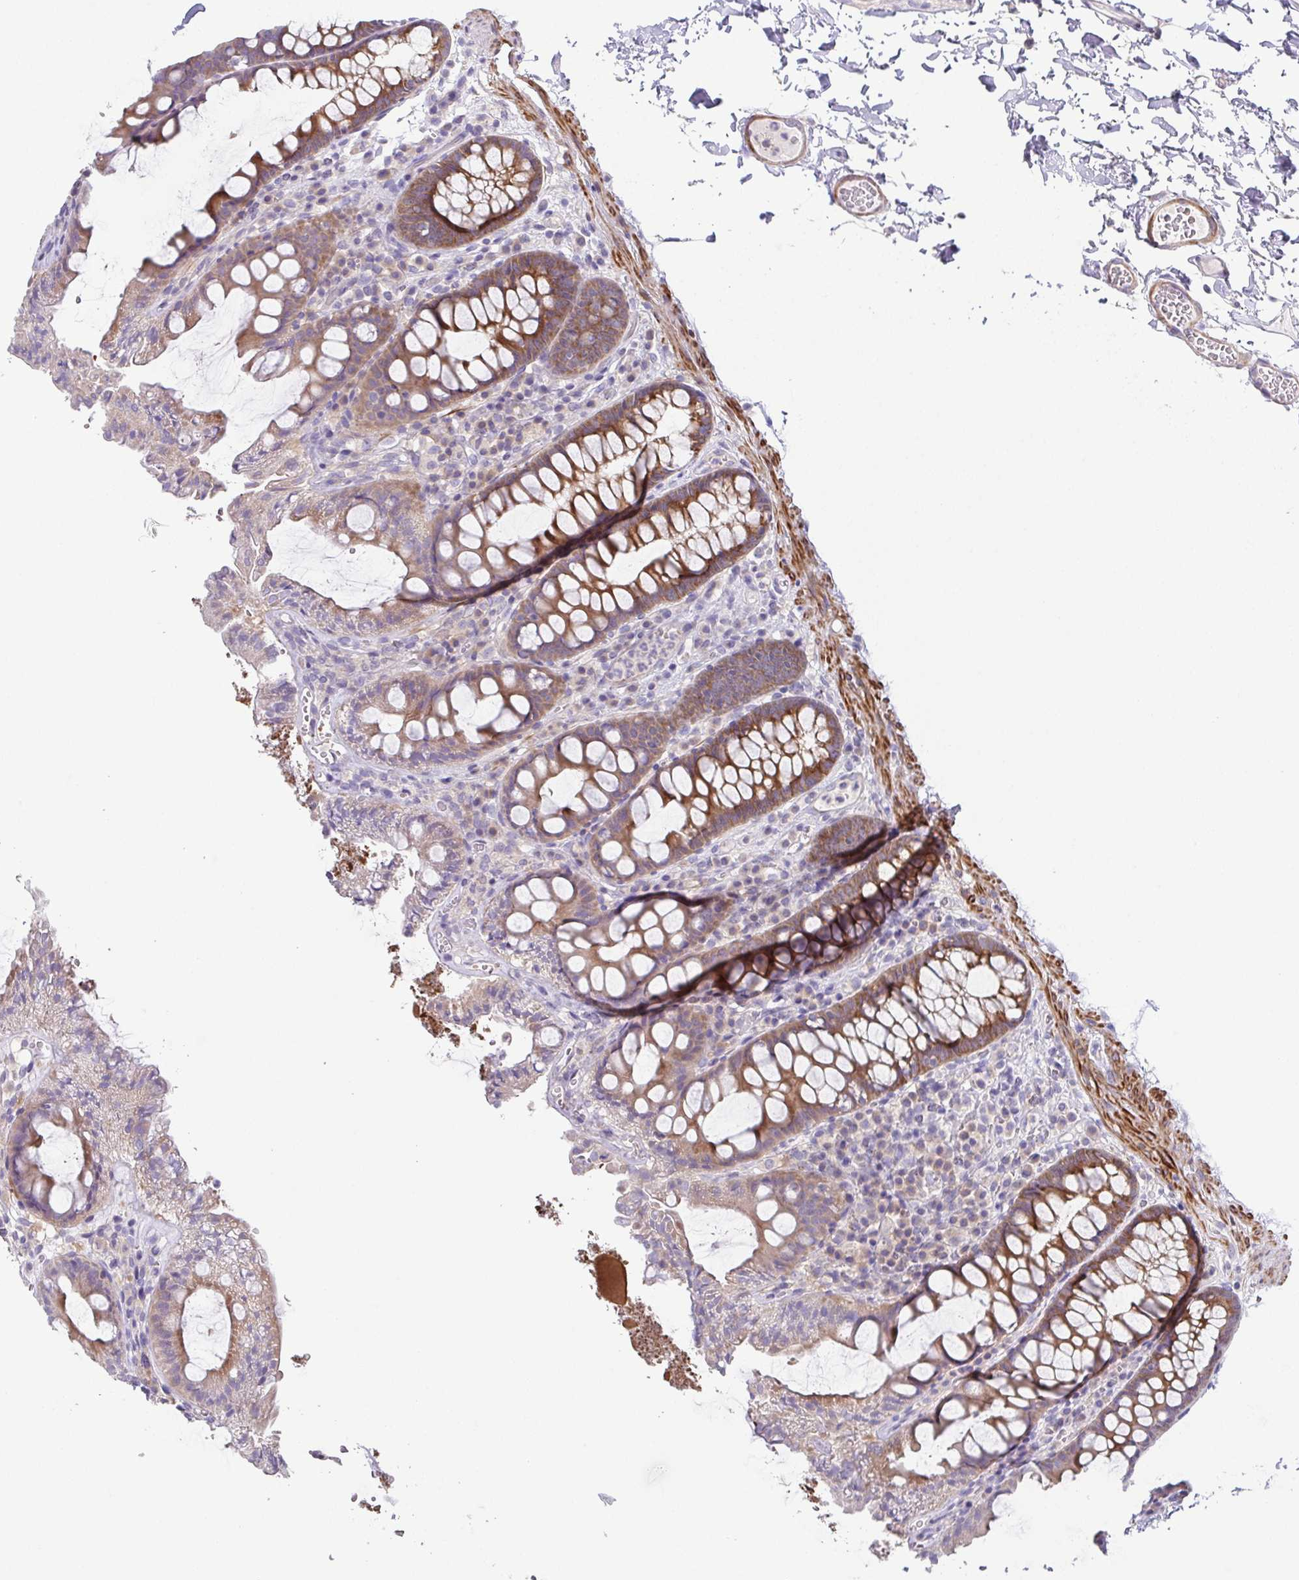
{"staining": {"intensity": "moderate", "quantity": ">75%", "location": "cytoplasmic/membranous"}, "tissue": "colon", "cell_type": "Endothelial cells", "image_type": "normal", "snomed": [{"axis": "morphology", "description": "Normal tissue, NOS"}, {"axis": "topography", "description": "Colon"}, {"axis": "topography", "description": "Peripheral nerve tissue"}], "caption": "High-magnification brightfield microscopy of normal colon stained with DAB (3,3'-diaminobenzidine) (brown) and counterstained with hematoxylin (blue). endothelial cells exhibit moderate cytoplasmic/membranous positivity is appreciated in approximately>75% of cells. (Brightfield microscopy of DAB IHC at high magnification).", "gene": "CFAP97D1", "patient": {"sex": "male", "age": 84}}